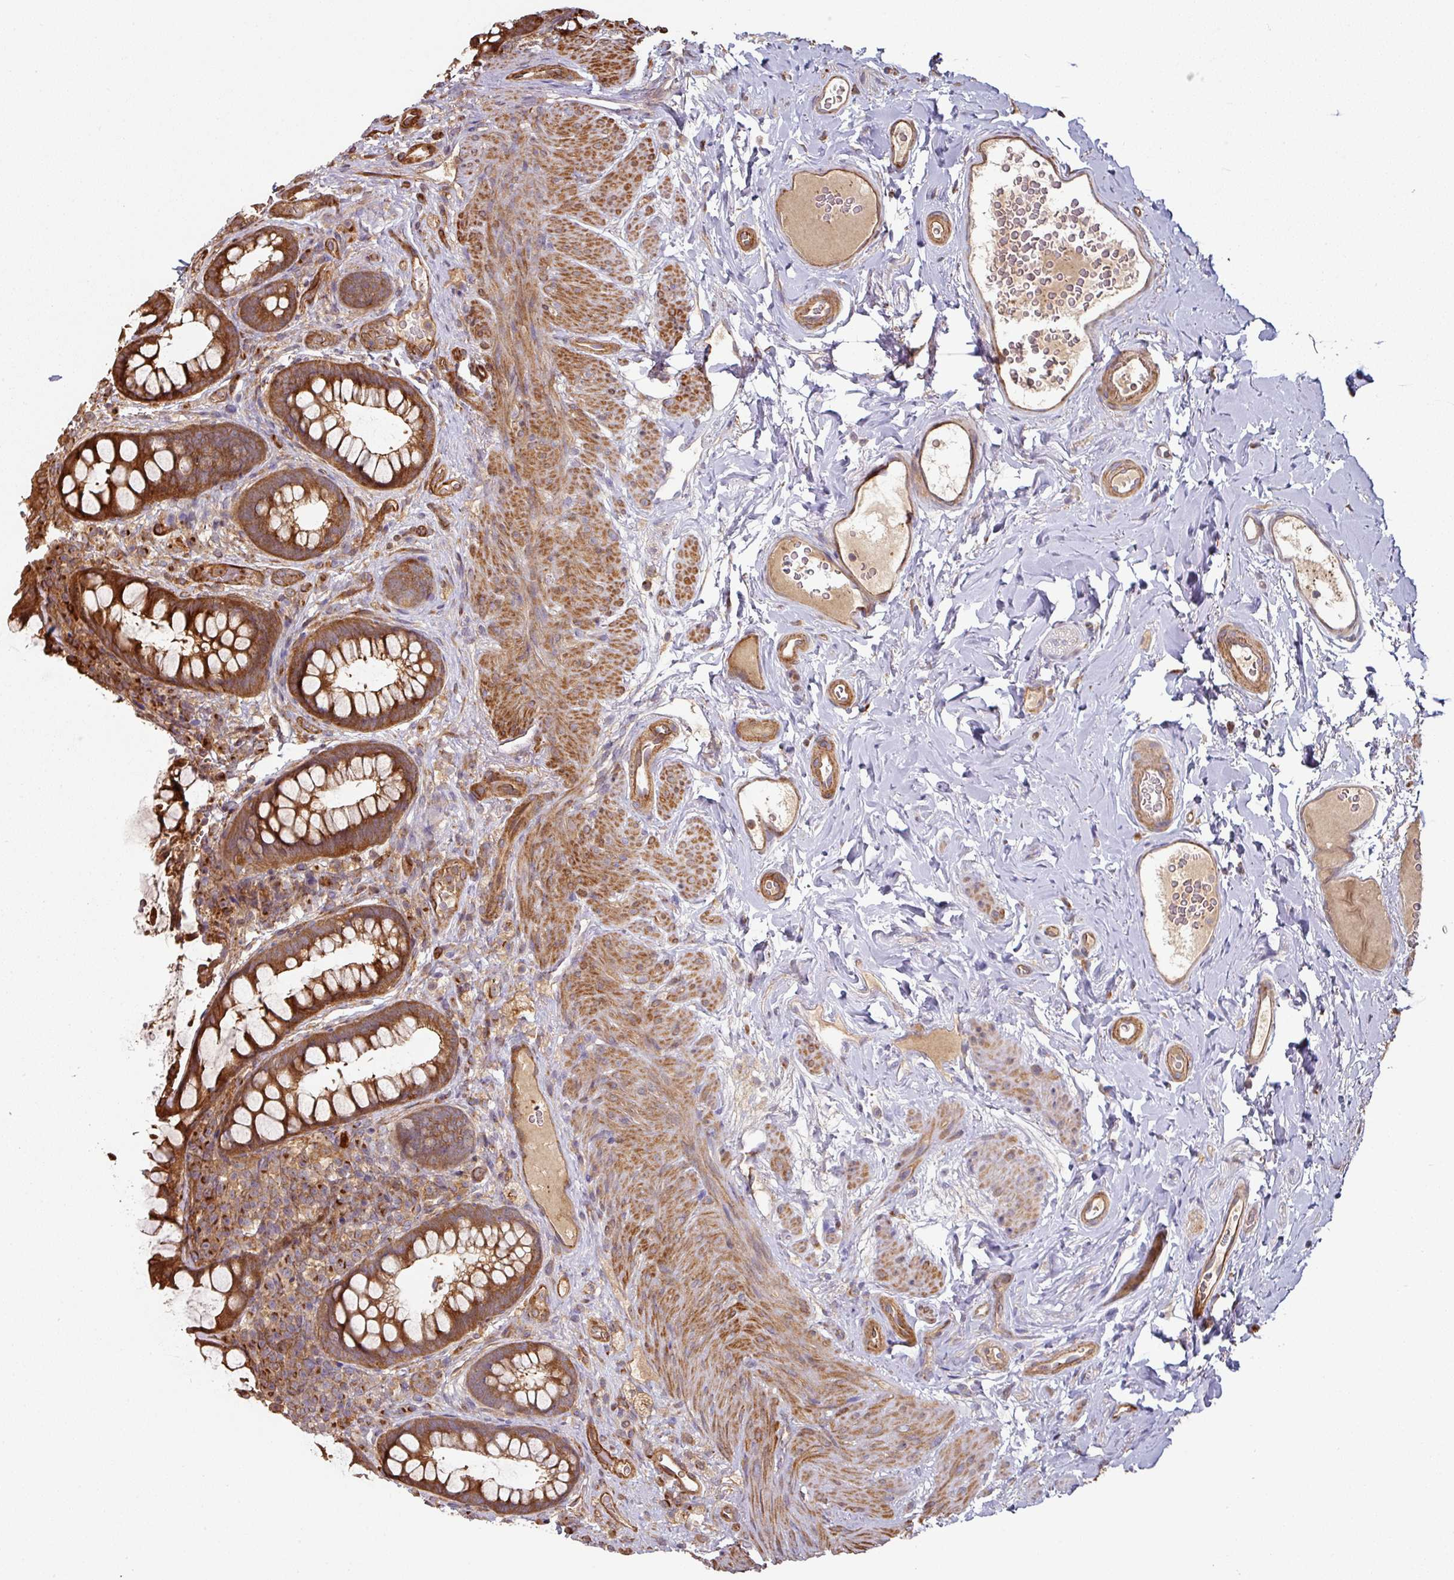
{"staining": {"intensity": "strong", "quantity": ">75%", "location": "cytoplasmic/membranous"}, "tissue": "rectum", "cell_type": "Glandular cells", "image_type": "normal", "snomed": [{"axis": "morphology", "description": "Normal tissue, NOS"}, {"axis": "topography", "description": "Rectum"}, {"axis": "topography", "description": "Peripheral nerve tissue"}], "caption": "A high amount of strong cytoplasmic/membranous staining is appreciated in approximately >75% of glandular cells in benign rectum. (IHC, brightfield microscopy, high magnification).", "gene": "SIK1", "patient": {"sex": "female", "age": 69}}